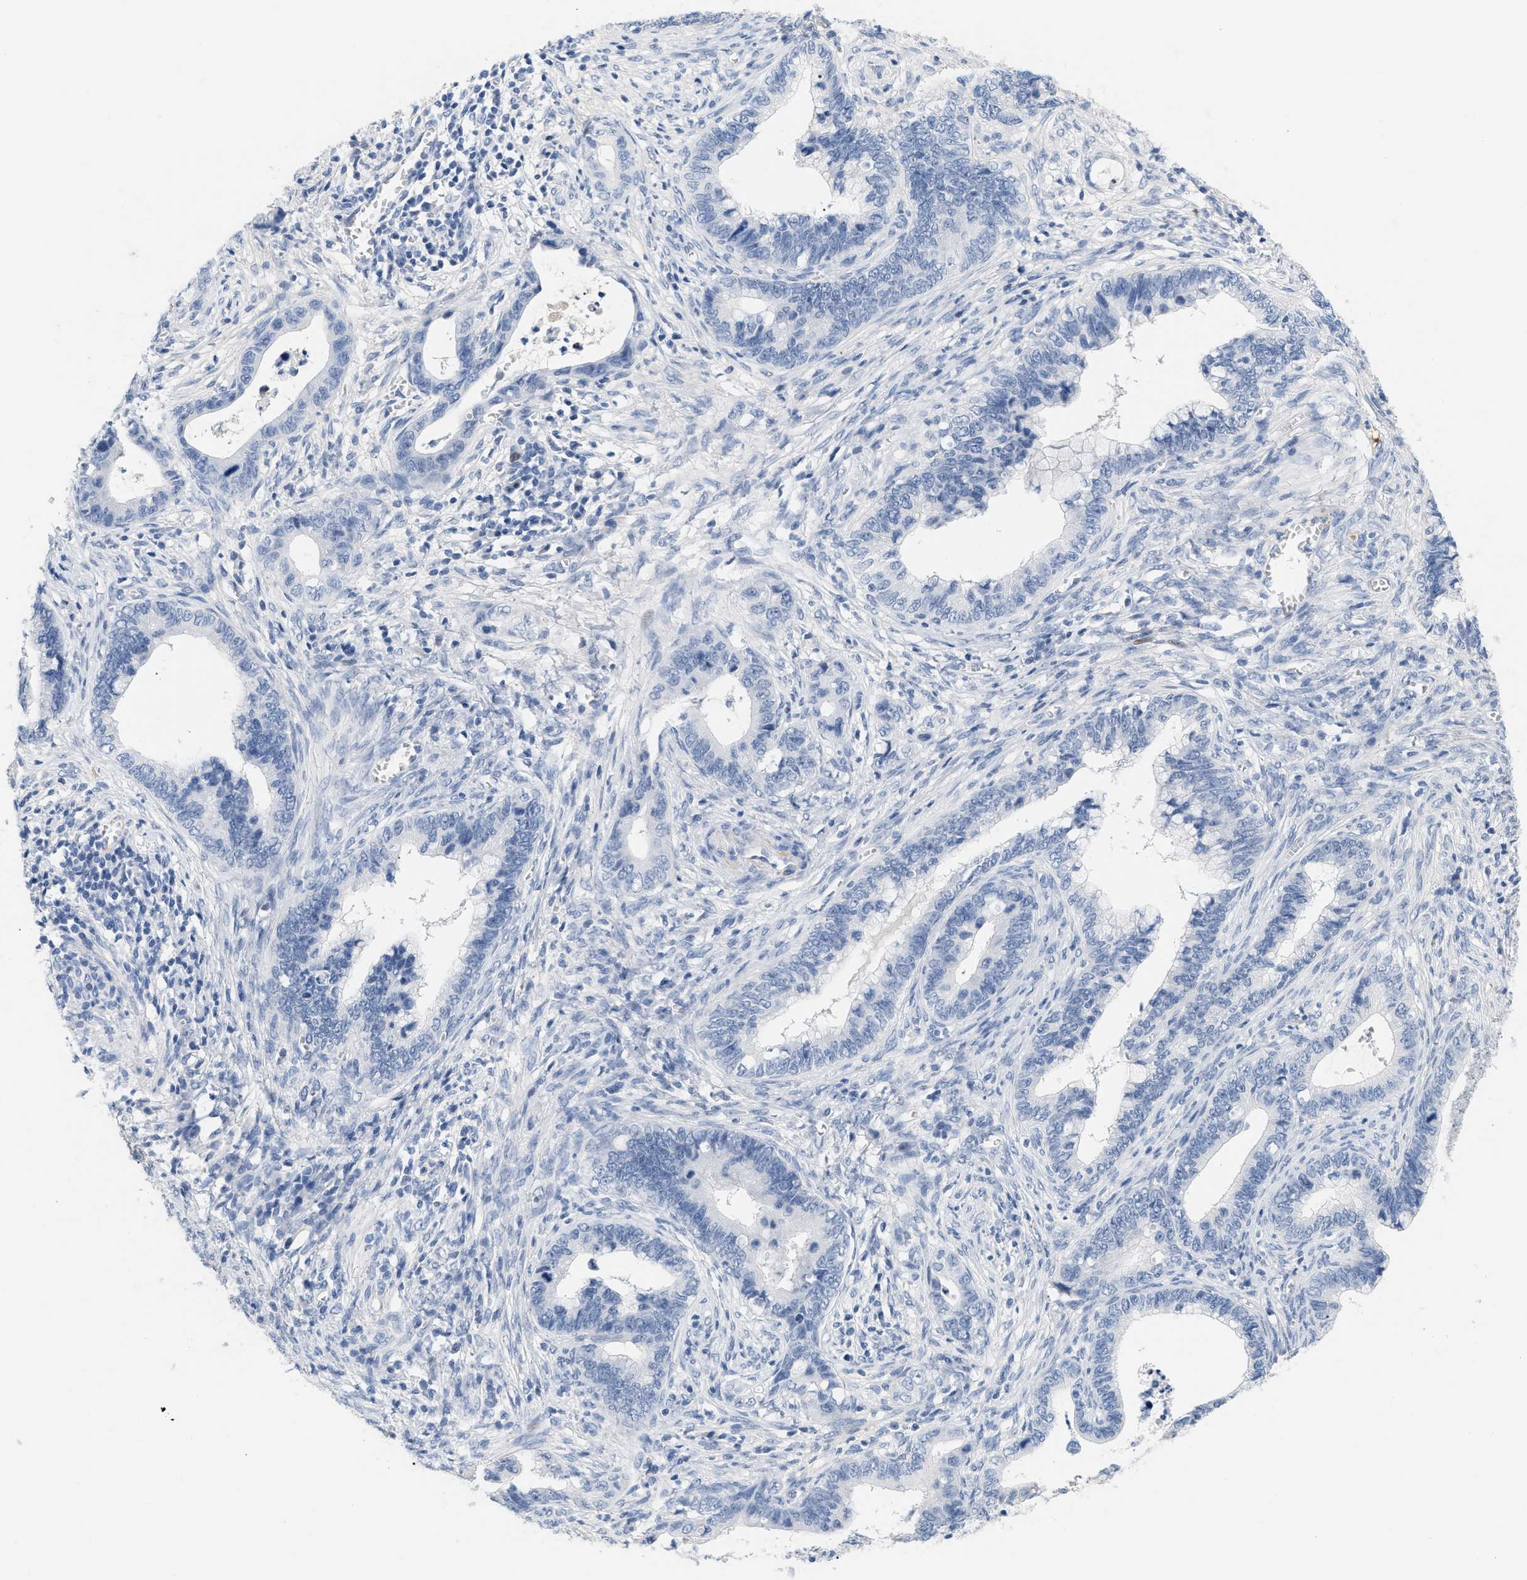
{"staining": {"intensity": "negative", "quantity": "none", "location": "none"}, "tissue": "cervical cancer", "cell_type": "Tumor cells", "image_type": "cancer", "snomed": [{"axis": "morphology", "description": "Adenocarcinoma, NOS"}, {"axis": "topography", "description": "Cervix"}], "caption": "An image of adenocarcinoma (cervical) stained for a protein demonstrates no brown staining in tumor cells. The staining was performed using DAB to visualize the protein expression in brown, while the nuclei were stained in blue with hematoxylin (Magnification: 20x).", "gene": "CFH", "patient": {"sex": "female", "age": 44}}